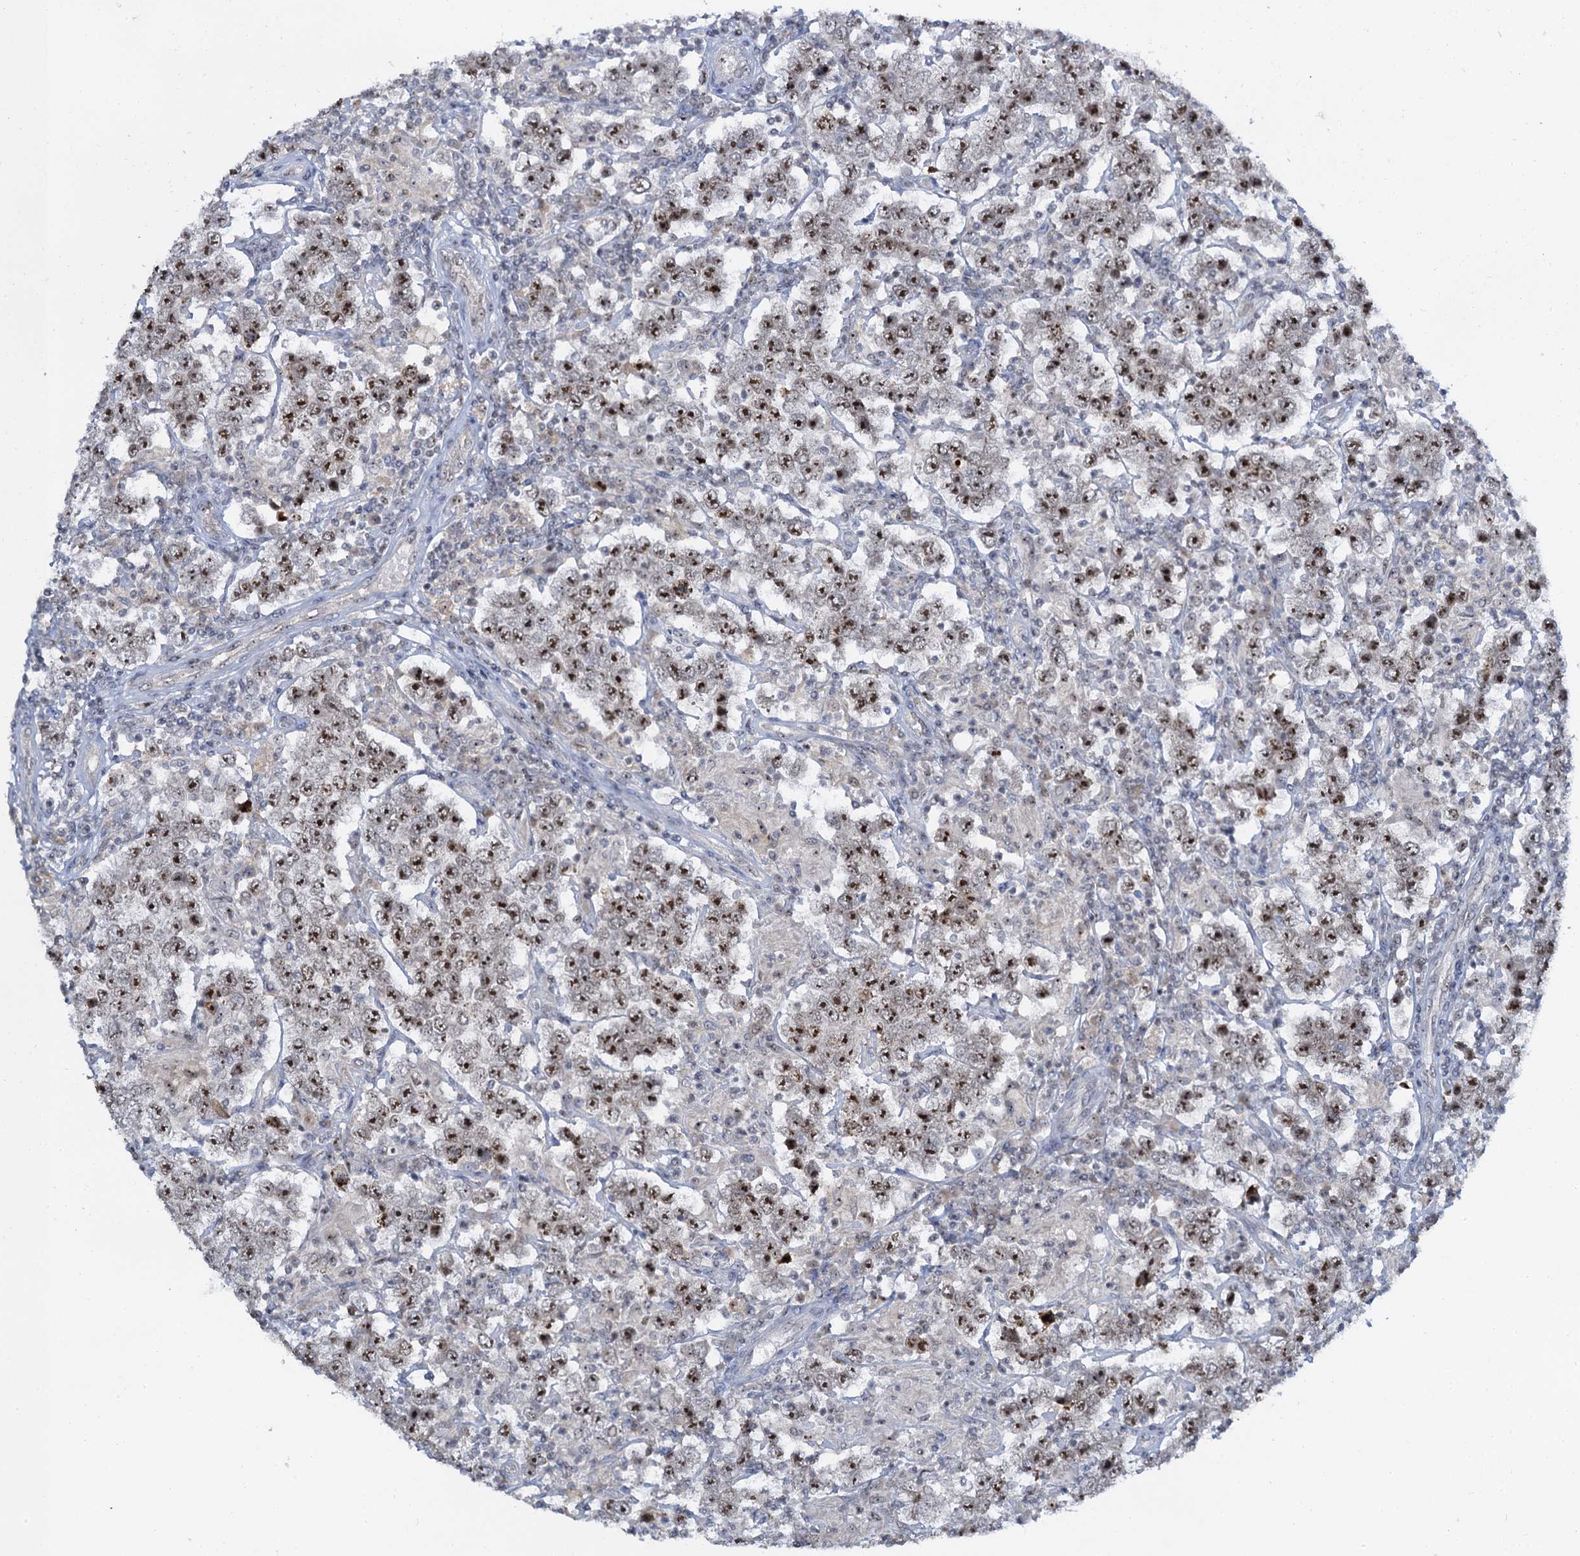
{"staining": {"intensity": "strong", "quantity": ">75%", "location": "nuclear"}, "tissue": "testis cancer", "cell_type": "Tumor cells", "image_type": "cancer", "snomed": [{"axis": "morphology", "description": "Normal tissue, NOS"}, {"axis": "morphology", "description": "Urothelial carcinoma, High grade"}, {"axis": "morphology", "description": "Seminoma, NOS"}, {"axis": "morphology", "description": "Carcinoma, Embryonal, NOS"}, {"axis": "topography", "description": "Urinary bladder"}, {"axis": "topography", "description": "Testis"}], "caption": "Approximately >75% of tumor cells in testis seminoma reveal strong nuclear protein positivity as visualized by brown immunohistochemical staining.", "gene": "NOP2", "patient": {"sex": "male", "age": 41}}